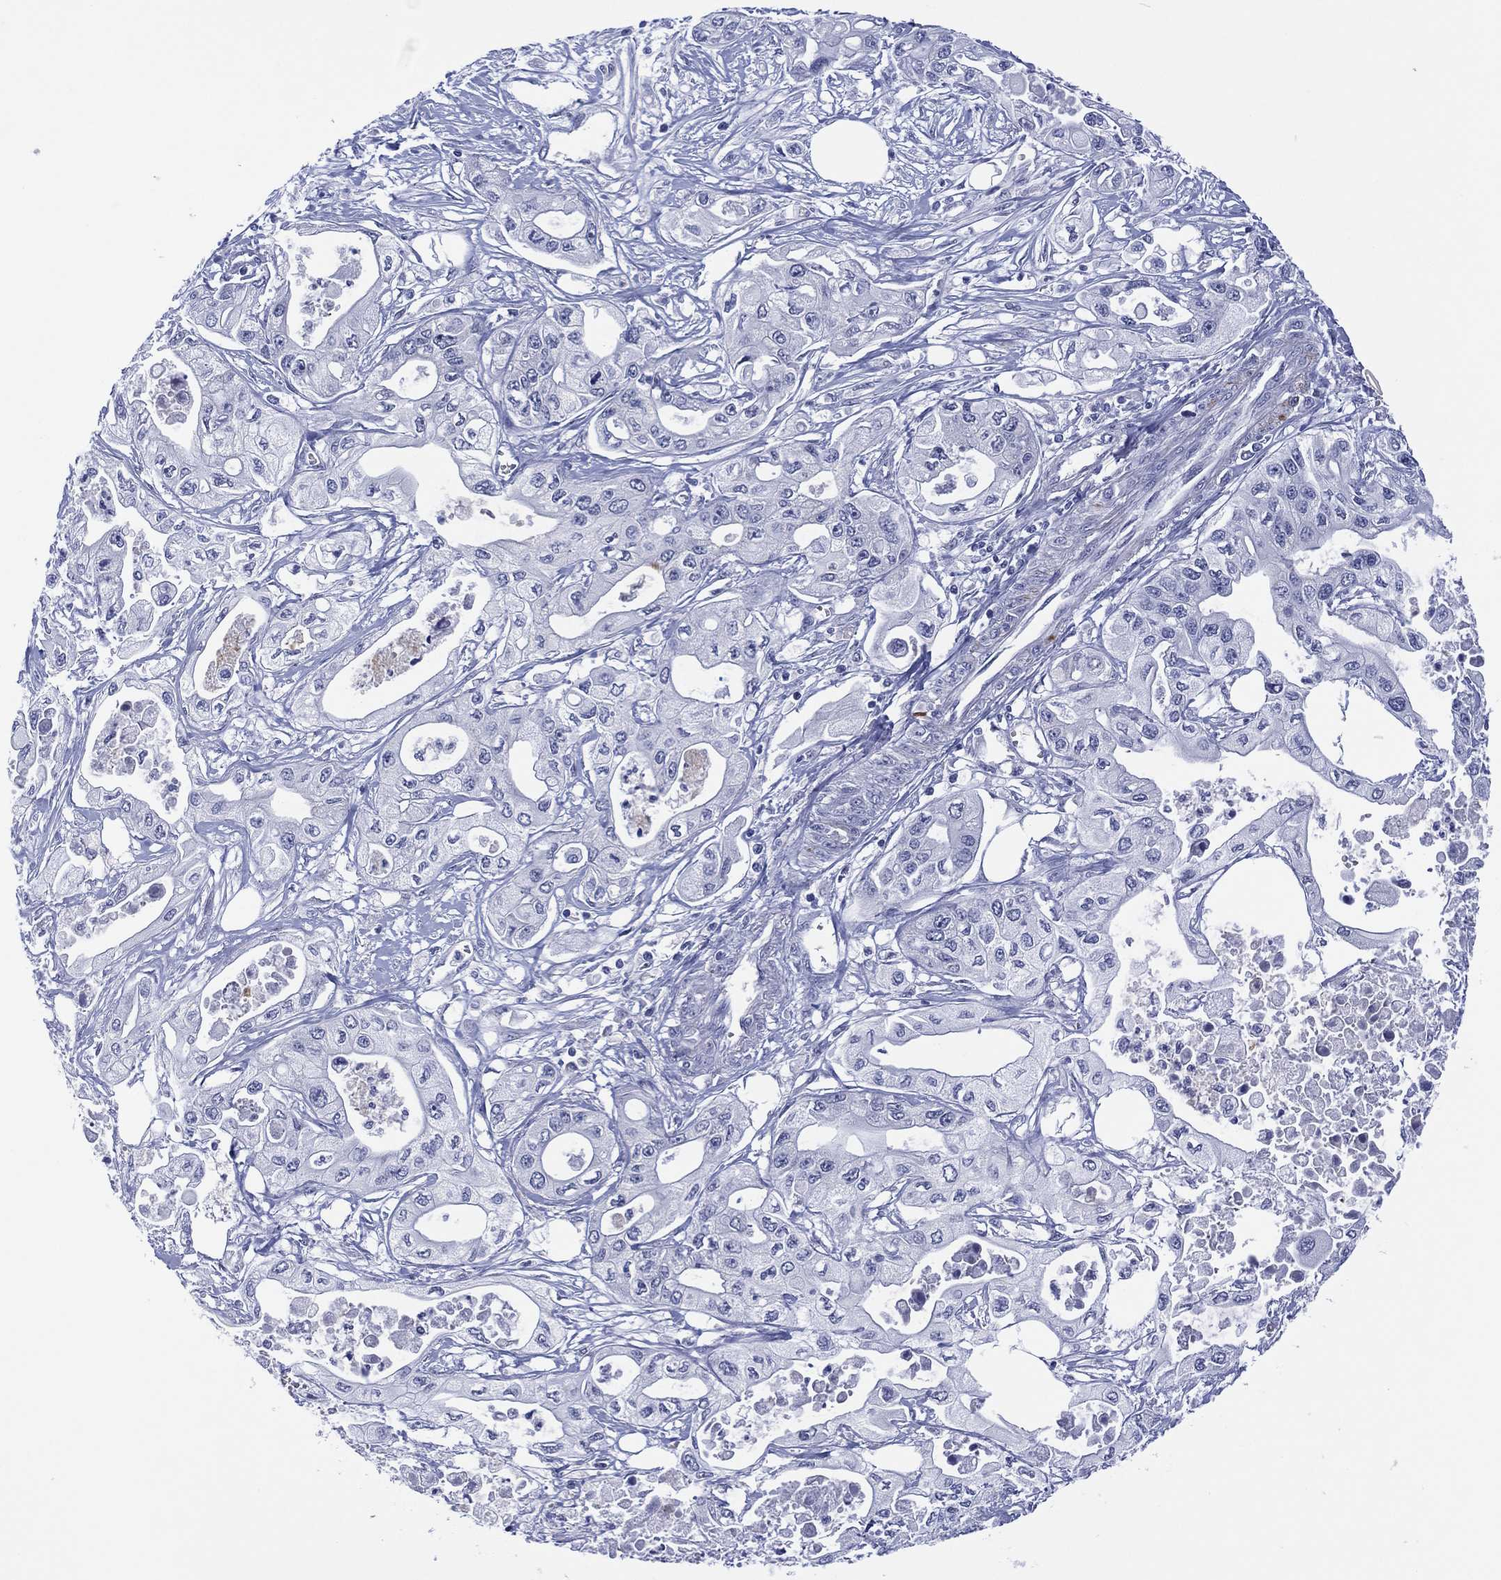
{"staining": {"intensity": "negative", "quantity": "none", "location": "none"}, "tissue": "pancreatic cancer", "cell_type": "Tumor cells", "image_type": "cancer", "snomed": [{"axis": "morphology", "description": "Adenocarcinoma, NOS"}, {"axis": "topography", "description": "Pancreas"}], "caption": "Immunohistochemistry (IHC) photomicrograph of neoplastic tissue: pancreatic cancer (adenocarcinoma) stained with DAB (3,3'-diaminobenzidine) demonstrates no significant protein staining in tumor cells.", "gene": "CLIP3", "patient": {"sex": "male", "age": 70}}